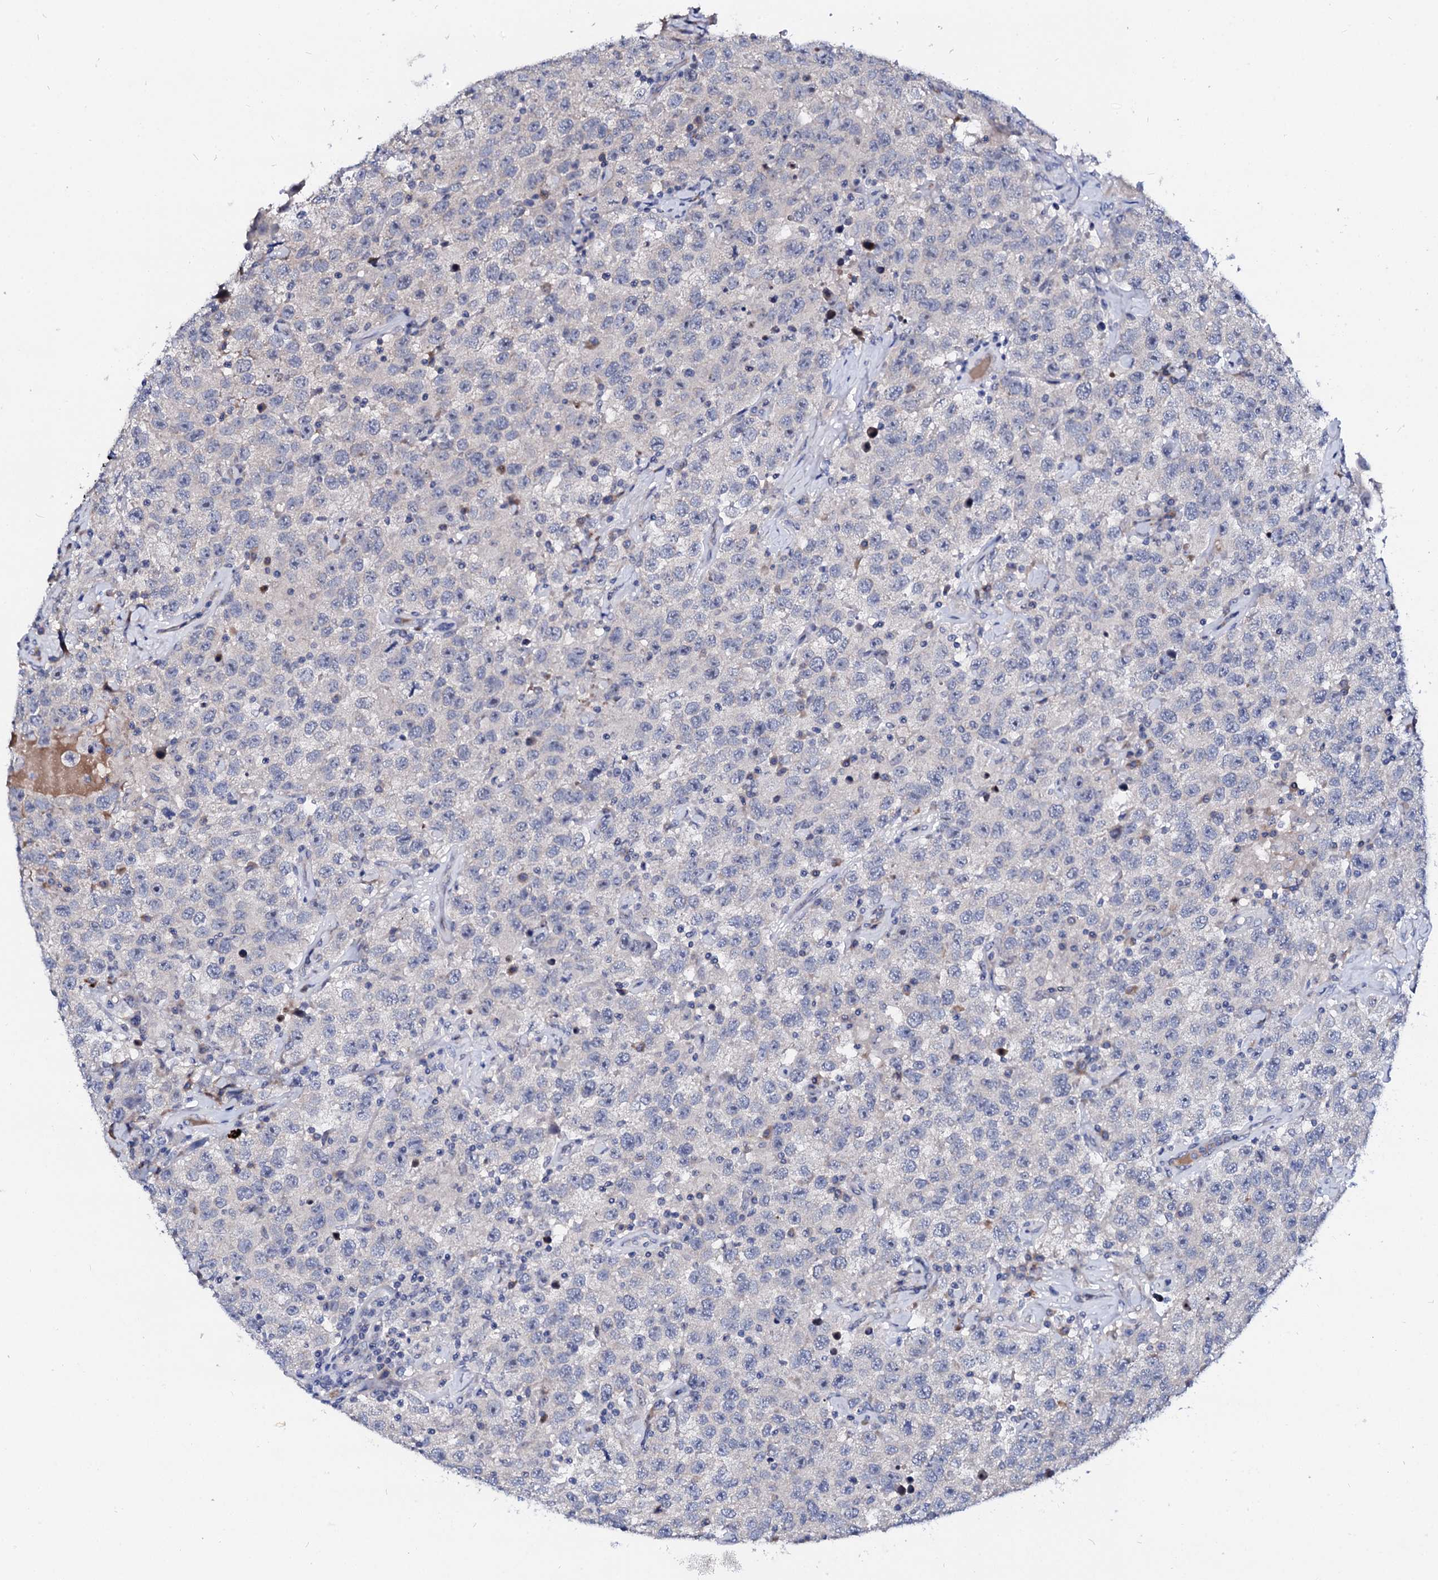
{"staining": {"intensity": "negative", "quantity": "none", "location": "none"}, "tissue": "testis cancer", "cell_type": "Tumor cells", "image_type": "cancer", "snomed": [{"axis": "morphology", "description": "Seminoma, NOS"}, {"axis": "topography", "description": "Testis"}], "caption": "Immunohistochemistry histopathology image of neoplastic tissue: human testis cancer stained with DAB demonstrates no significant protein positivity in tumor cells.", "gene": "BTBD16", "patient": {"sex": "male", "age": 41}}